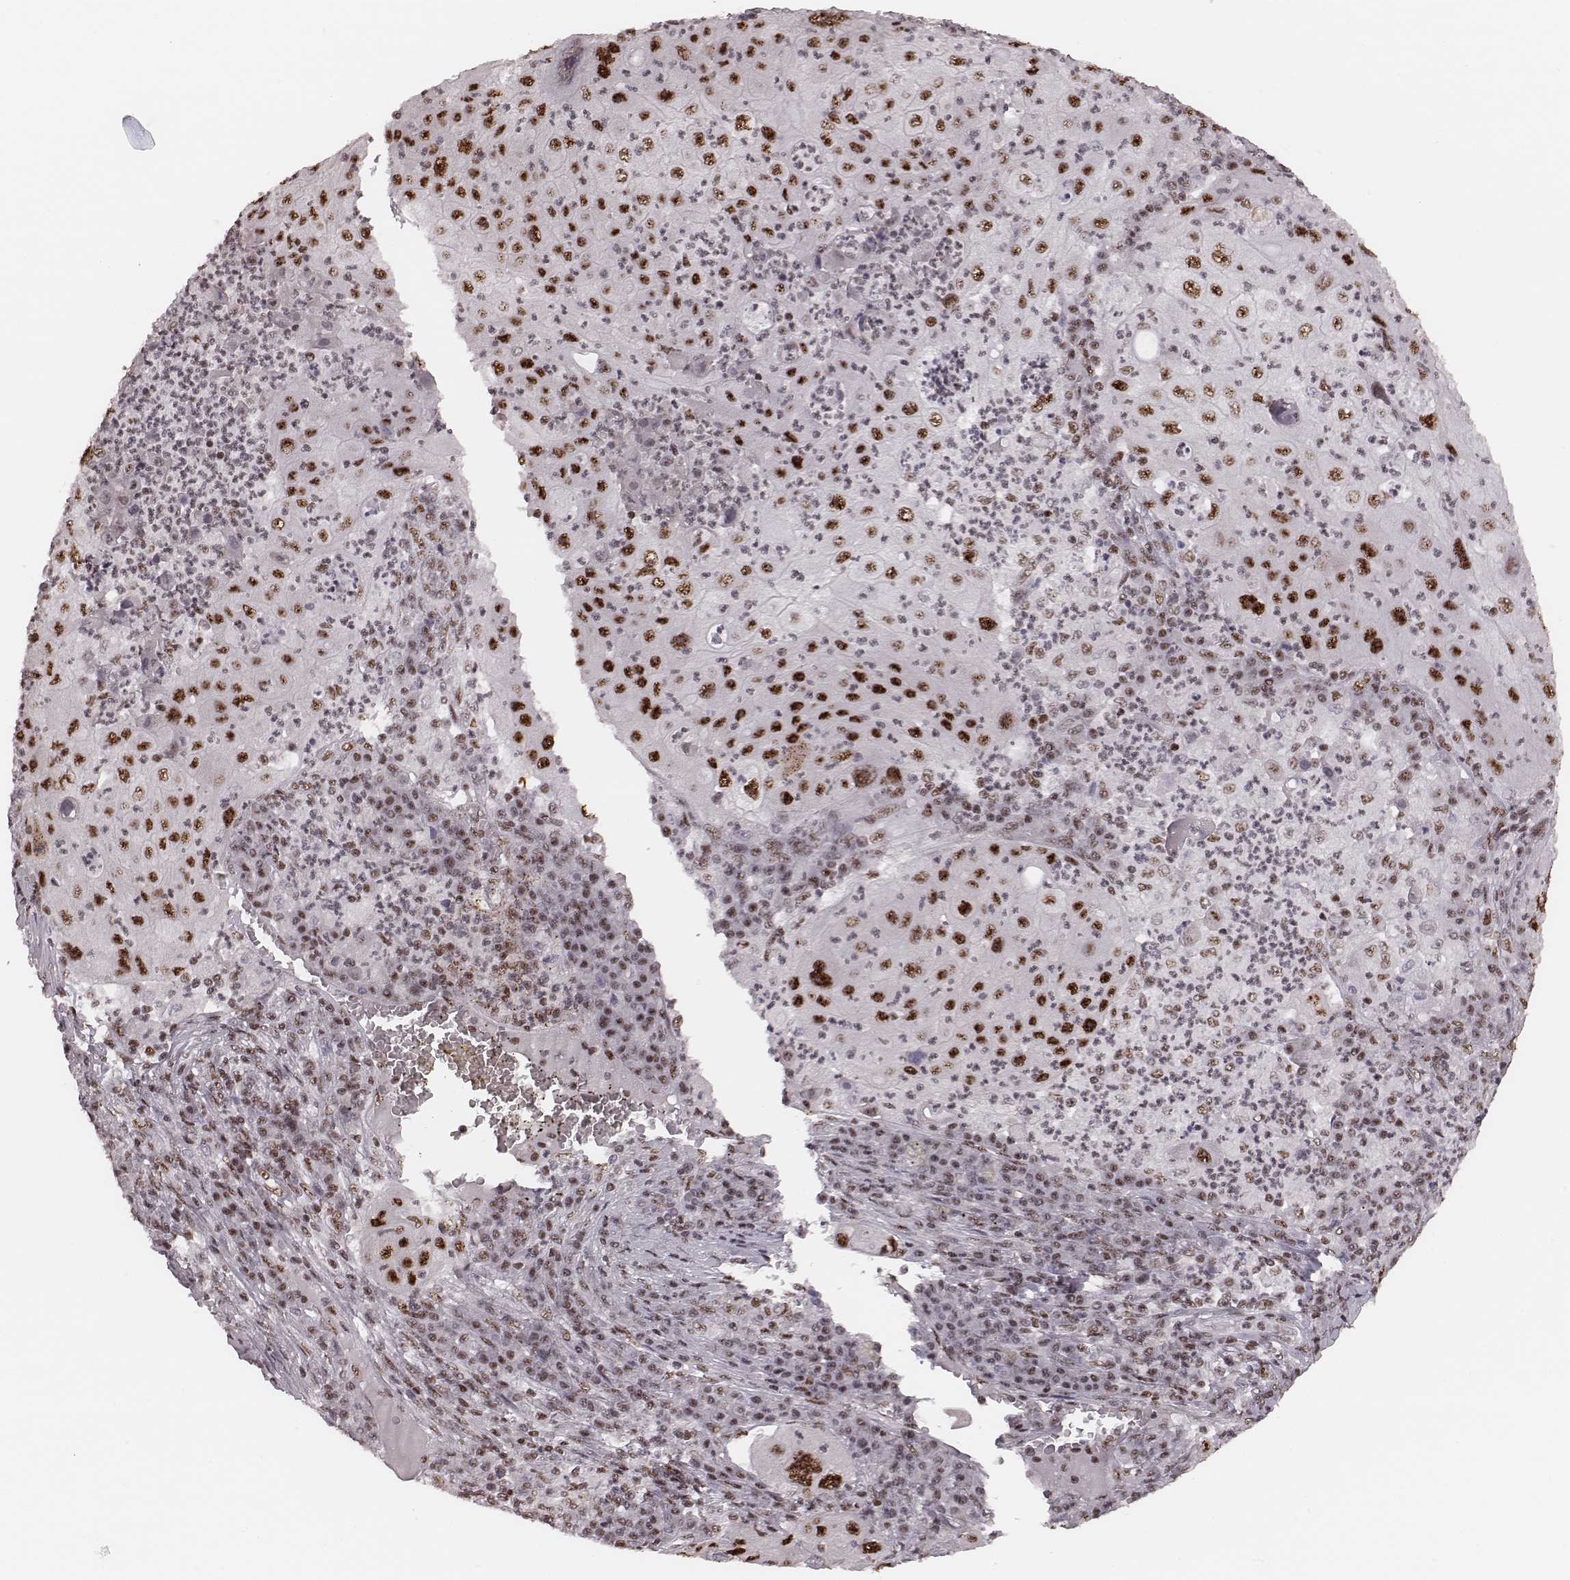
{"staining": {"intensity": "strong", "quantity": ">75%", "location": "nuclear"}, "tissue": "lung cancer", "cell_type": "Tumor cells", "image_type": "cancer", "snomed": [{"axis": "morphology", "description": "Squamous cell carcinoma, NOS"}, {"axis": "topography", "description": "Lung"}], "caption": "Lung cancer (squamous cell carcinoma) tissue exhibits strong nuclear expression in about >75% of tumor cells Nuclei are stained in blue.", "gene": "LUC7L", "patient": {"sex": "female", "age": 59}}